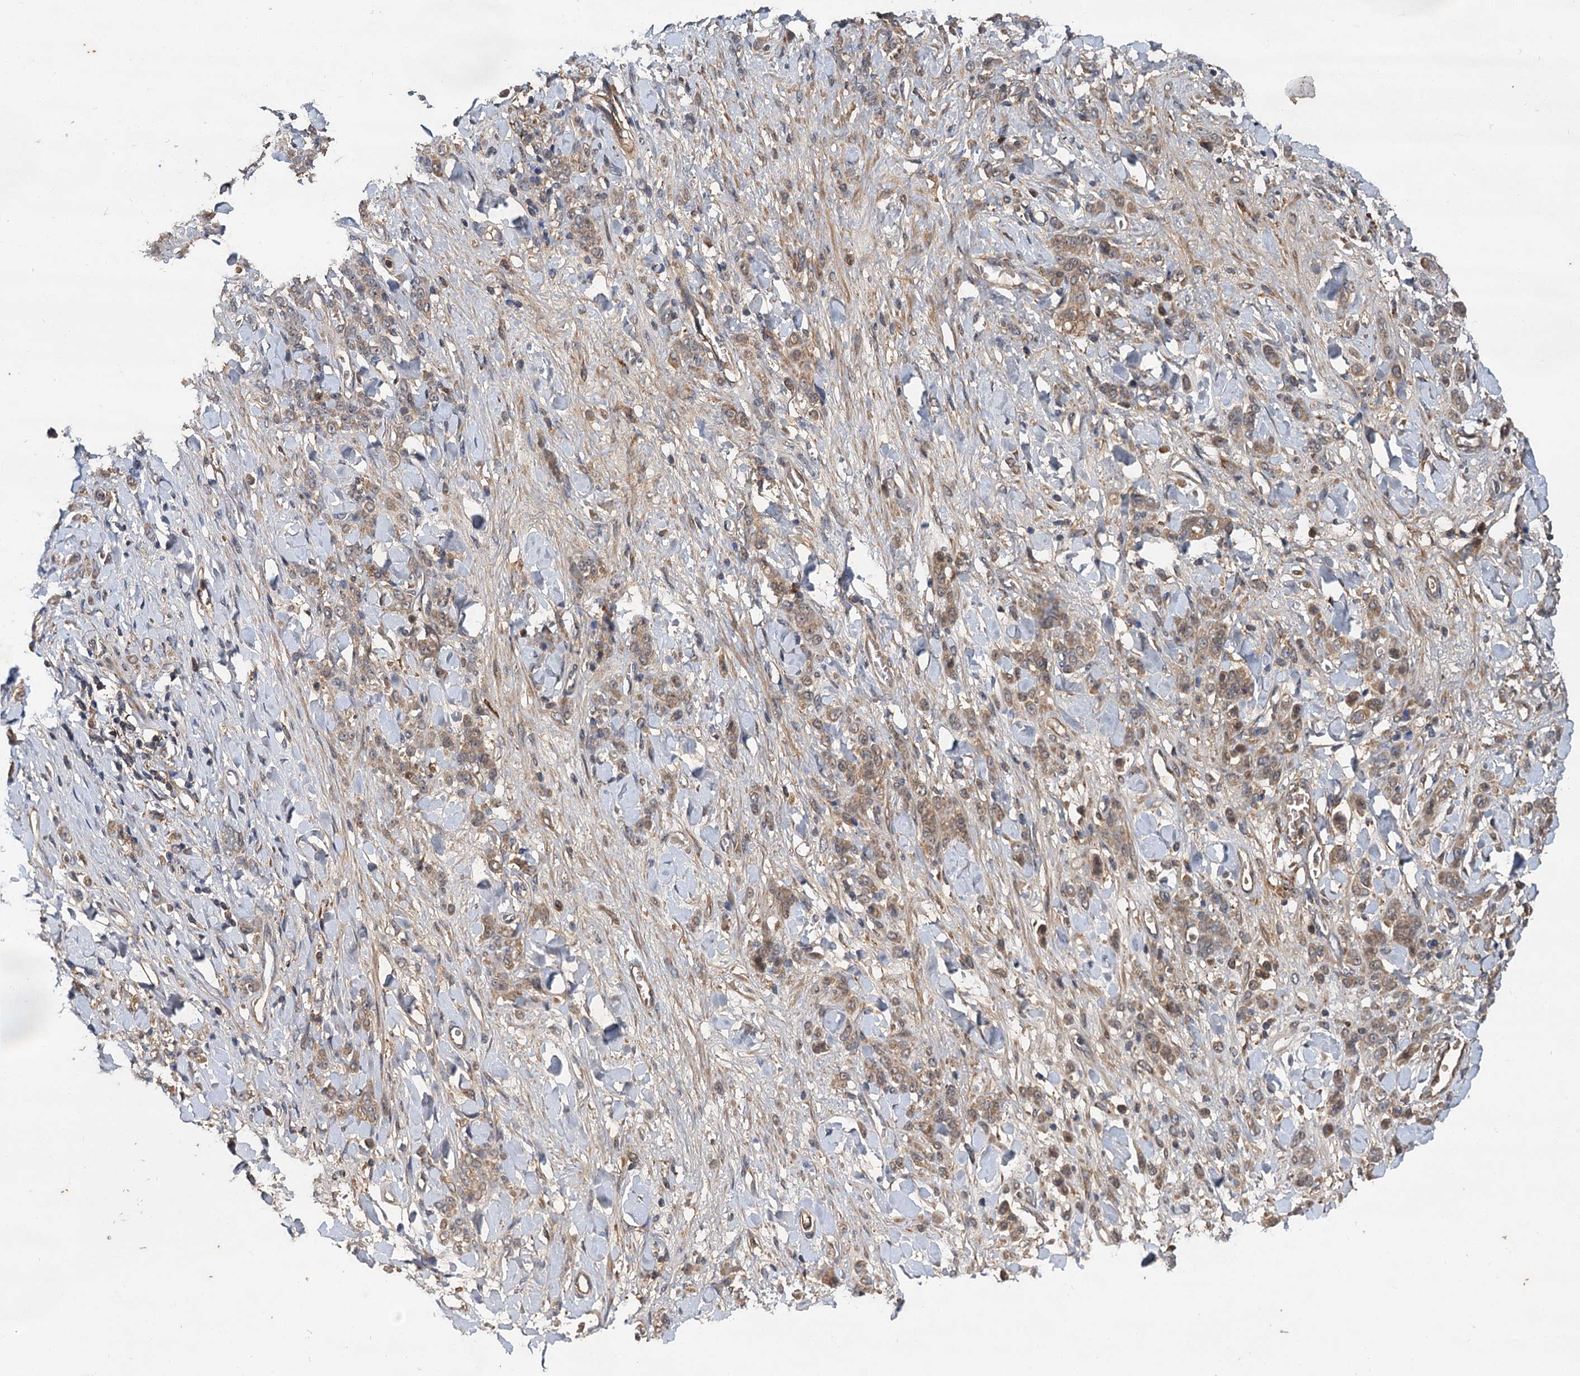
{"staining": {"intensity": "weak", "quantity": "<25%", "location": "cytoplasmic/membranous"}, "tissue": "stomach cancer", "cell_type": "Tumor cells", "image_type": "cancer", "snomed": [{"axis": "morphology", "description": "Normal tissue, NOS"}, {"axis": "morphology", "description": "Adenocarcinoma, NOS"}, {"axis": "topography", "description": "Stomach"}], "caption": "The micrograph shows no significant staining in tumor cells of stomach cancer.", "gene": "MBD6", "patient": {"sex": "male", "age": 82}}